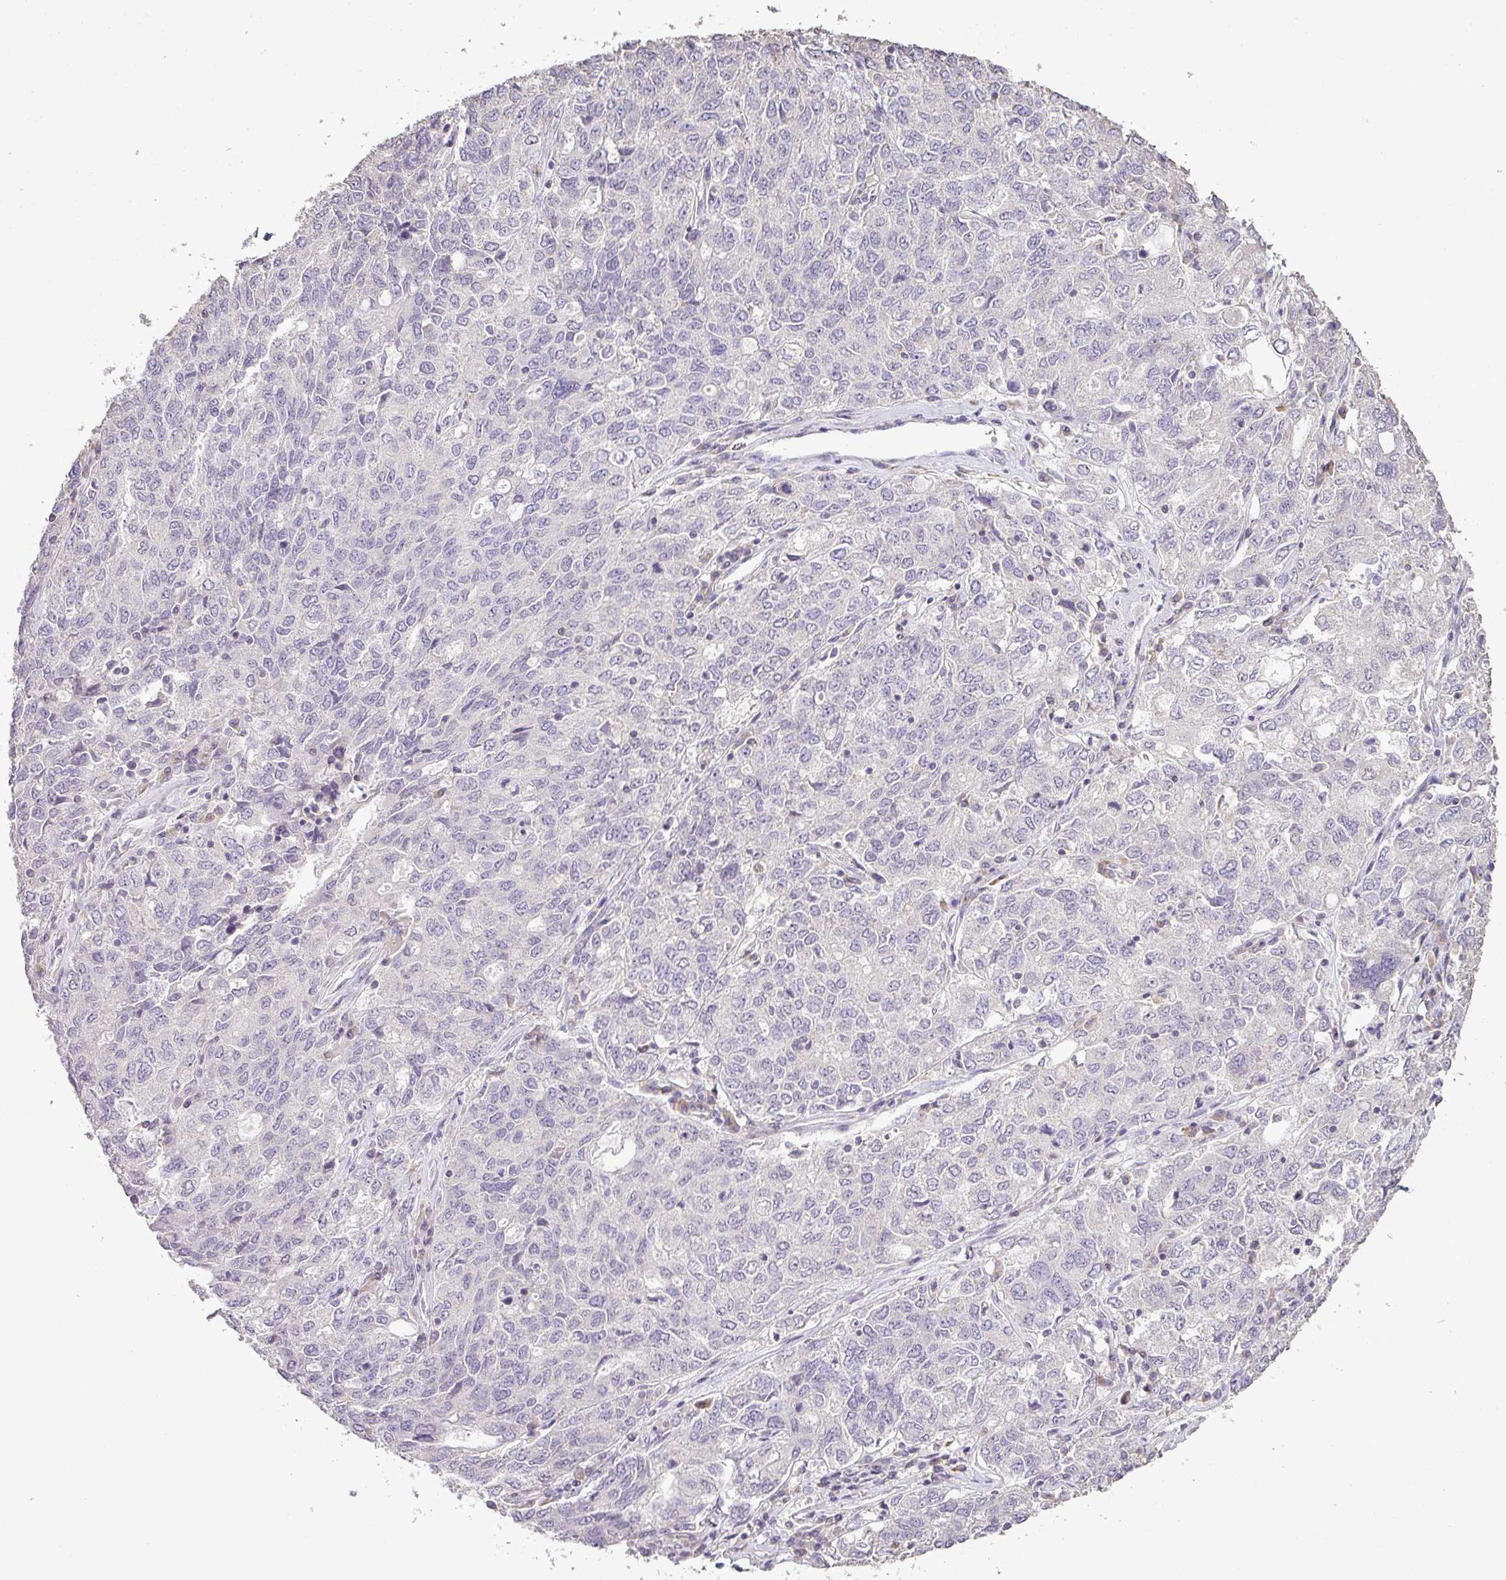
{"staining": {"intensity": "negative", "quantity": "none", "location": "none"}, "tissue": "ovarian cancer", "cell_type": "Tumor cells", "image_type": "cancer", "snomed": [{"axis": "morphology", "description": "Carcinoma, endometroid"}, {"axis": "topography", "description": "Ovary"}], "caption": "An immunohistochemistry micrograph of endometroid carcinoma (ovarian) is shown. There is no staining in tumor cells of endometroid carcinoma (ovarian). The staining is performed using DAB brown chromogen with nuclei counter-stained in using hematoxylin.", "gene": "LY9", "patient": {"sex": "female", "age": 62}}